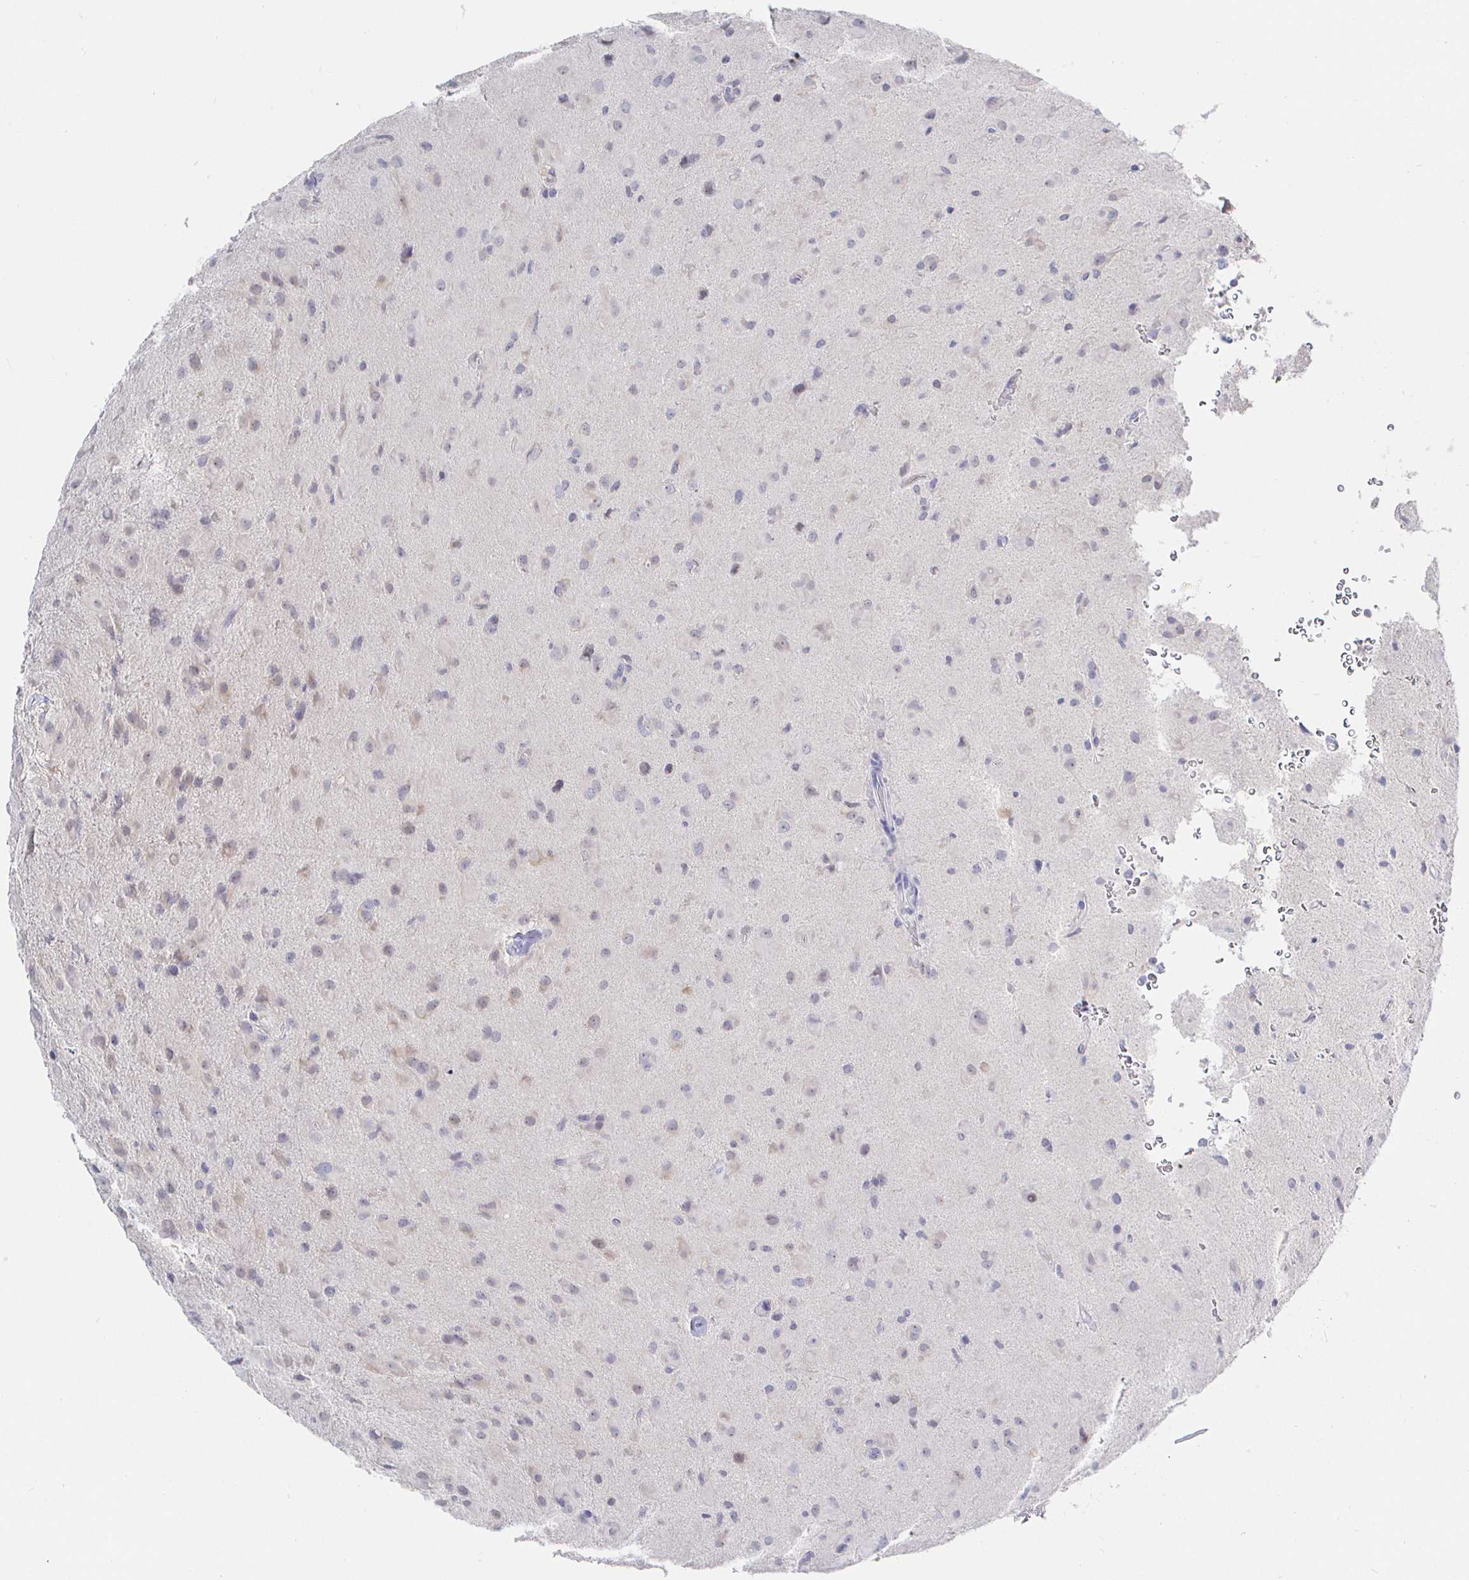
{"staining": {"intensity": "negative", "quantity": "none", "location": "none"}, "tissue": "glioma", "cell_type": "Tumor cells", "image_type": "cancer", "snomed": [{"axis": "morphology", "description": "Glioma, malignant, Low grade"}, {"axis": "topography", "description": "Brain"}], "caption": "A micrograph of glioma stained for a protein displays no brown staining in tumor cells.", "gene": "LRRC23", "patient": {"sex": "male", "age": 58}}